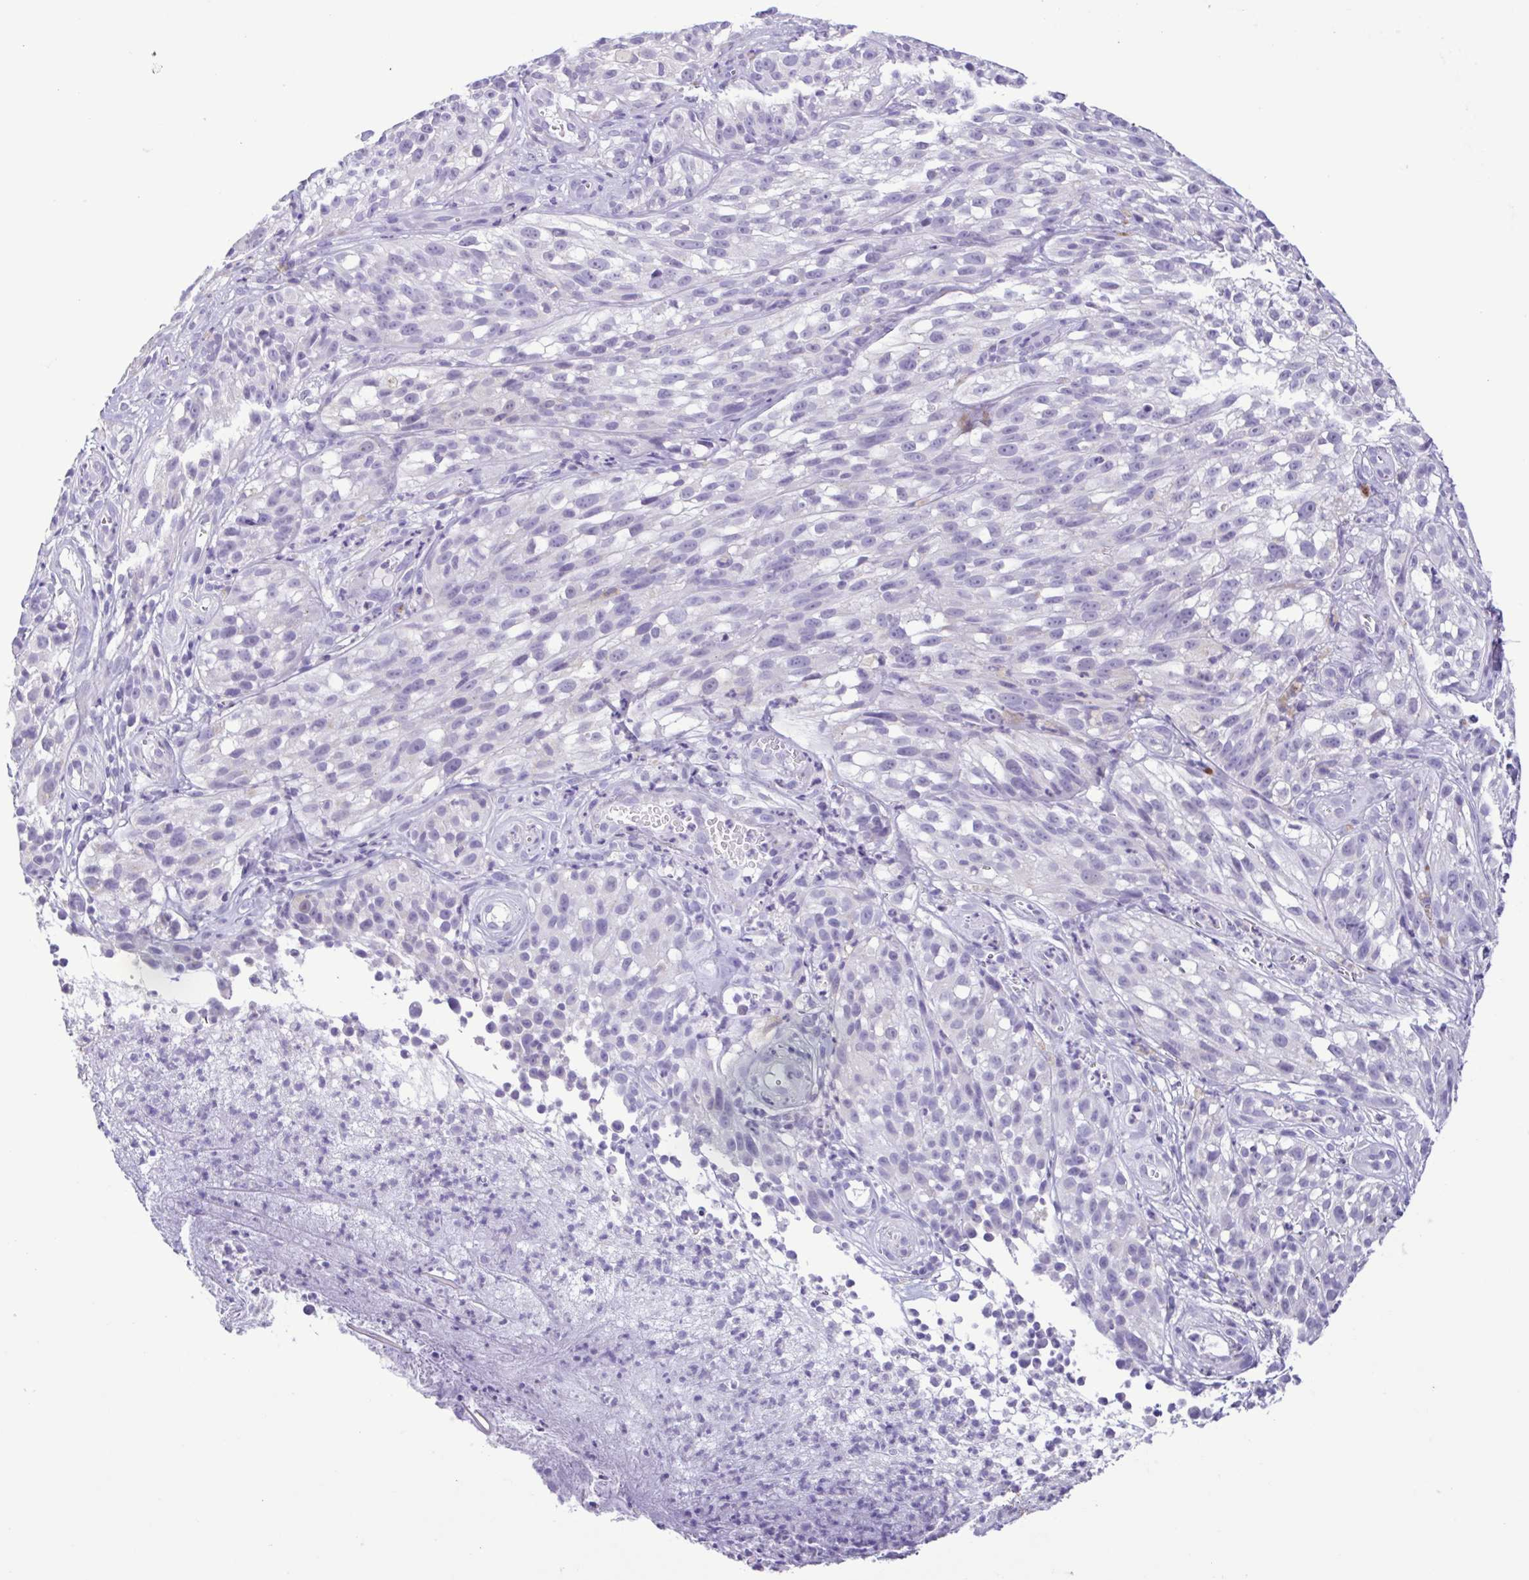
{"staining": {"intensity": "negative", "quantity": "none", "location": "none"}, "tissue": "melanoma", "cell_type": "Tumor cells", "image_type": "cancer", "snomed": [{"axis": "morphology", "description": "Malignant melanoma, NOS"}, {"axis": "topography", "description": "Skin"}], "caption": "This is an immunohistochemistry histopathology image of melanoma. There is no positivity in tumor cells.", "gene": "CBY2", "patient": {"sex": "female", "age": 85}}